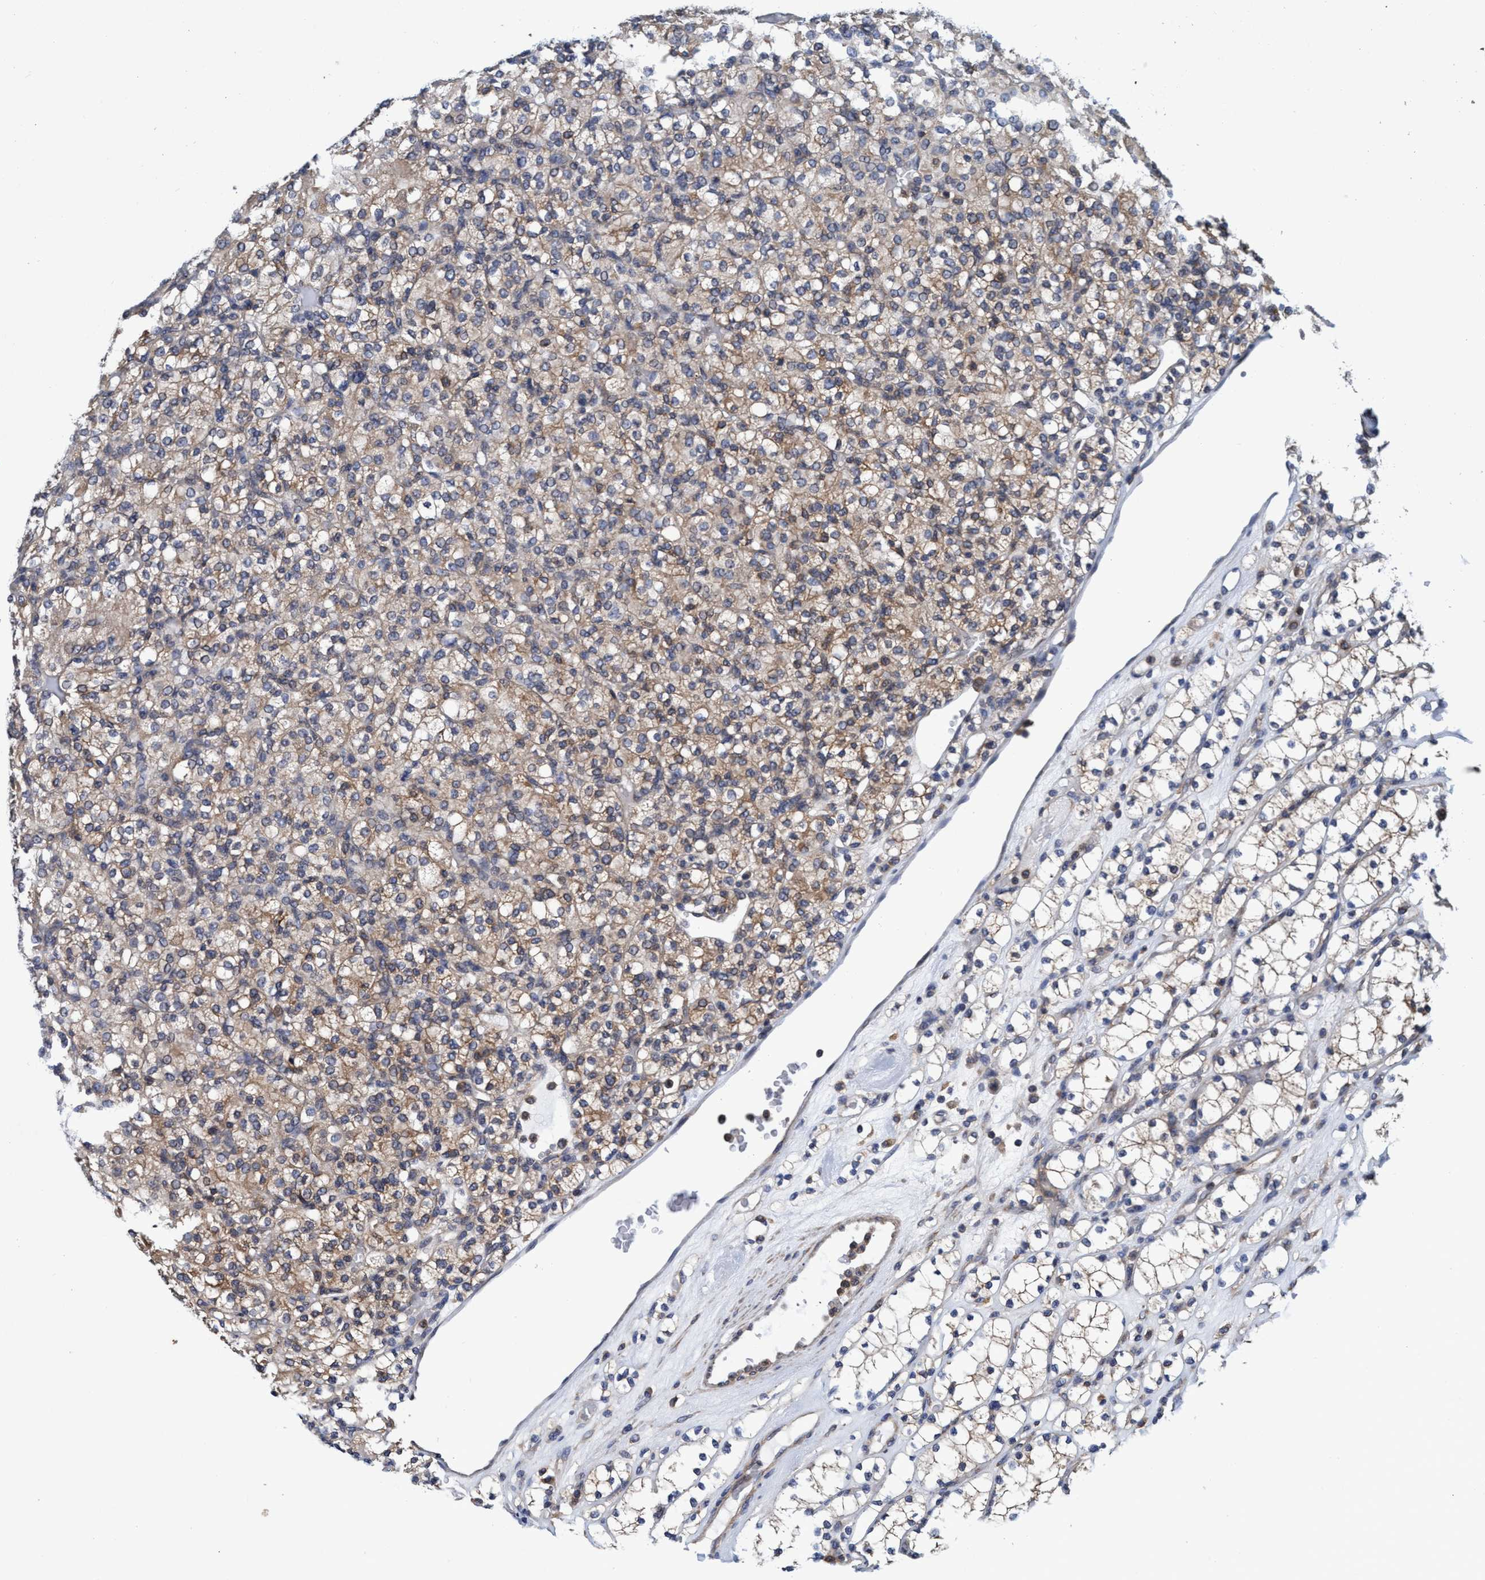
{"staining": {"intensity": "weak", "quantity": ">75%", "location": "cytoplasmic/membranous"}, "tissue": "renal cancer", "cell_type": "Tumor cells", "image_type": "cancer", "snomed": [{"axis": "morphology", "description": "Adenocarcinoma, NOS"}, {"axis": "topography", "description": "Kidney"}], "caption": "Brown immunohistochemical staining in renal adenocarcinoma demonstrates weak cytoplasmic/membranous expression in approximately >75% of tumor cells.", "gene": "CALCOCO2", "patient": {"sex": "male", "age": 77}}